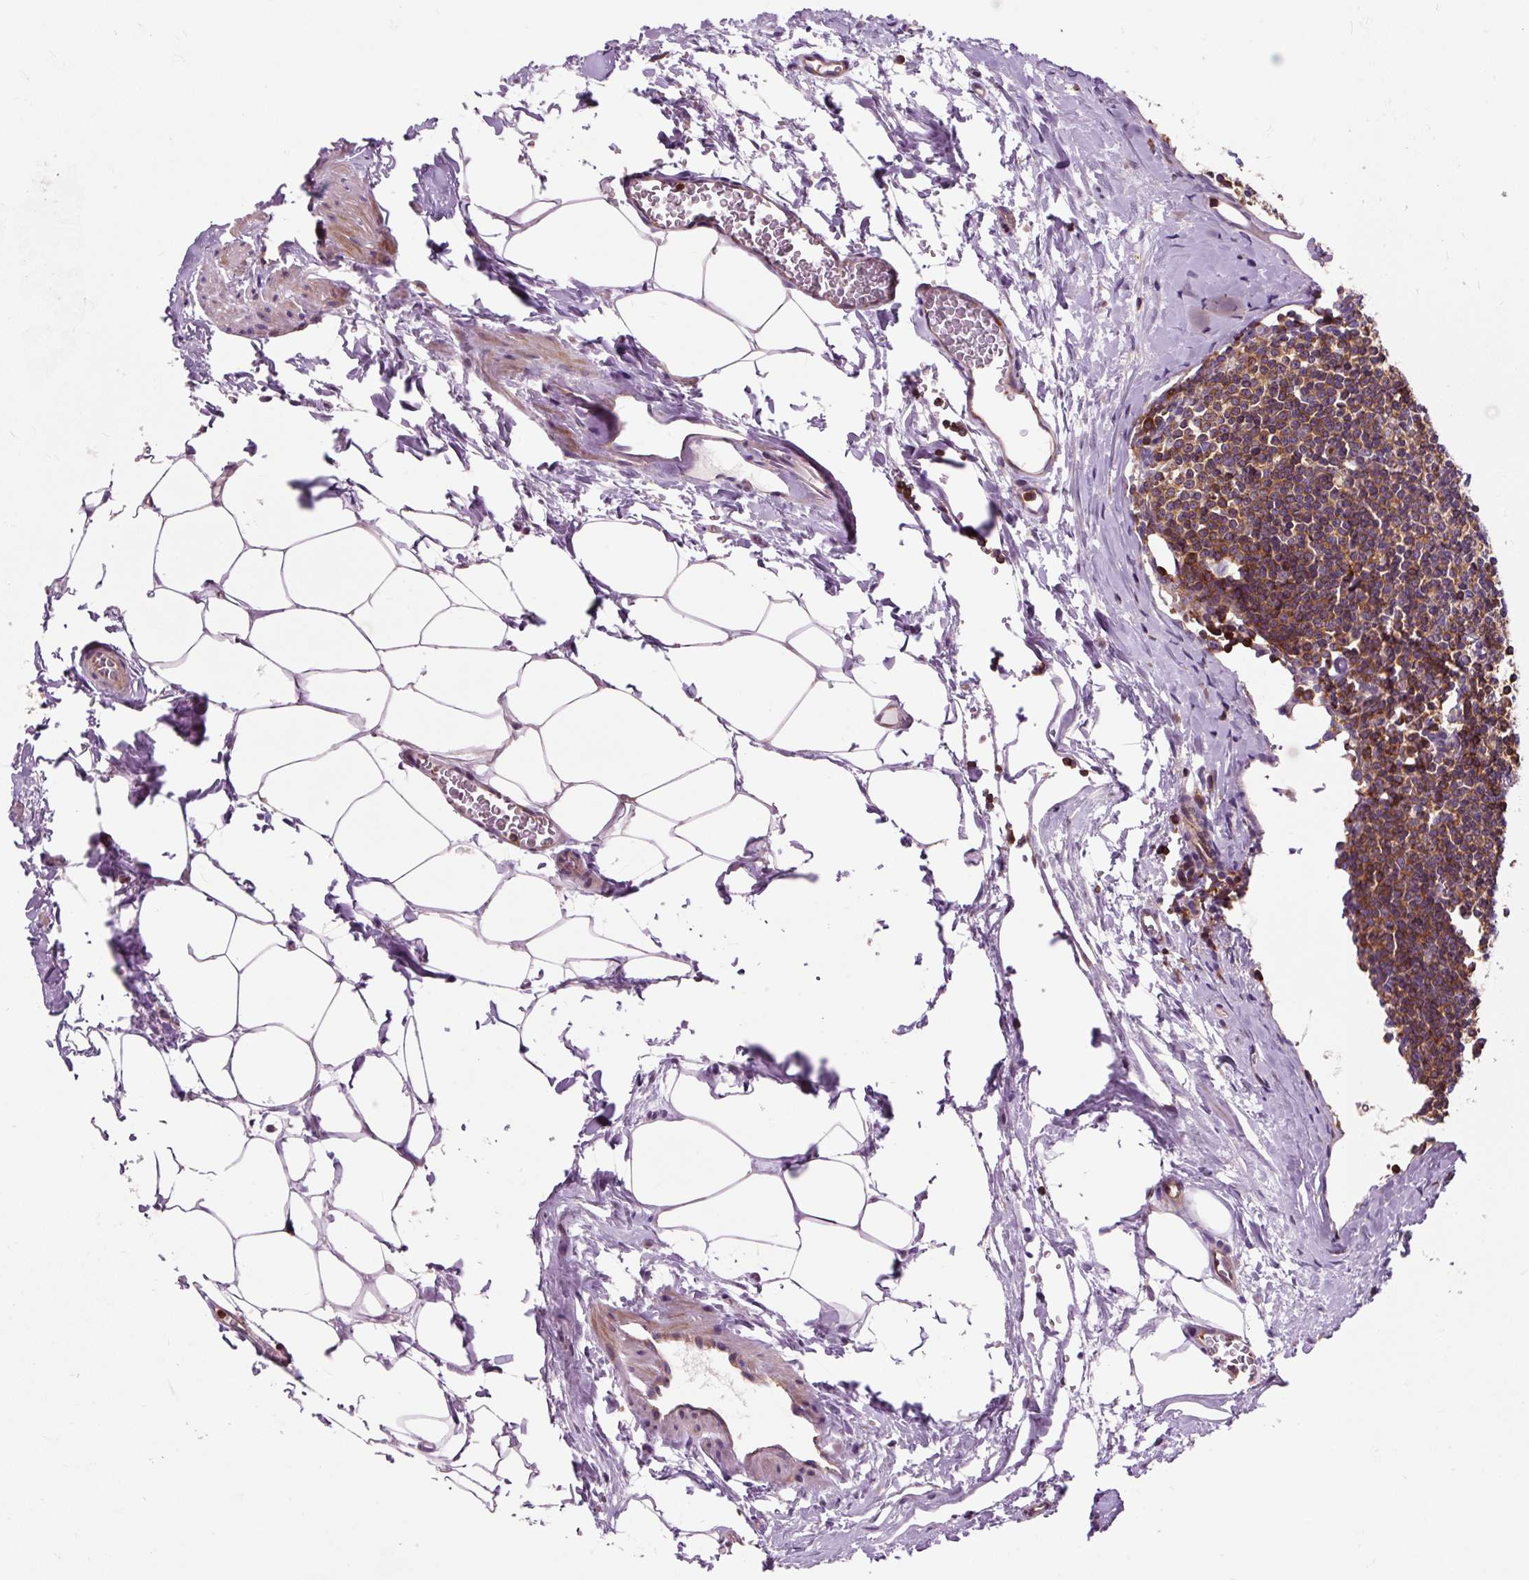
{"staining": {"intensity": "moderate", "quantity": ">75%", "location": "cytoplasmic/membranous"}, "tissue": "lymph node", "cell_type": "Germinal center cells", "image_type": "normal", "snomed": [{"axis": "morphology", "description": "Normal tissue, NOS"}, {"axis": "topography", "description": "Lymph node"}], "caption": "Moderate cytoplasmic/membranous positivity is seen in about >75% of germinal center cells in normal lymph node.", "gene": "CISD3", "patient": {"sex": "female", "age": 59}}